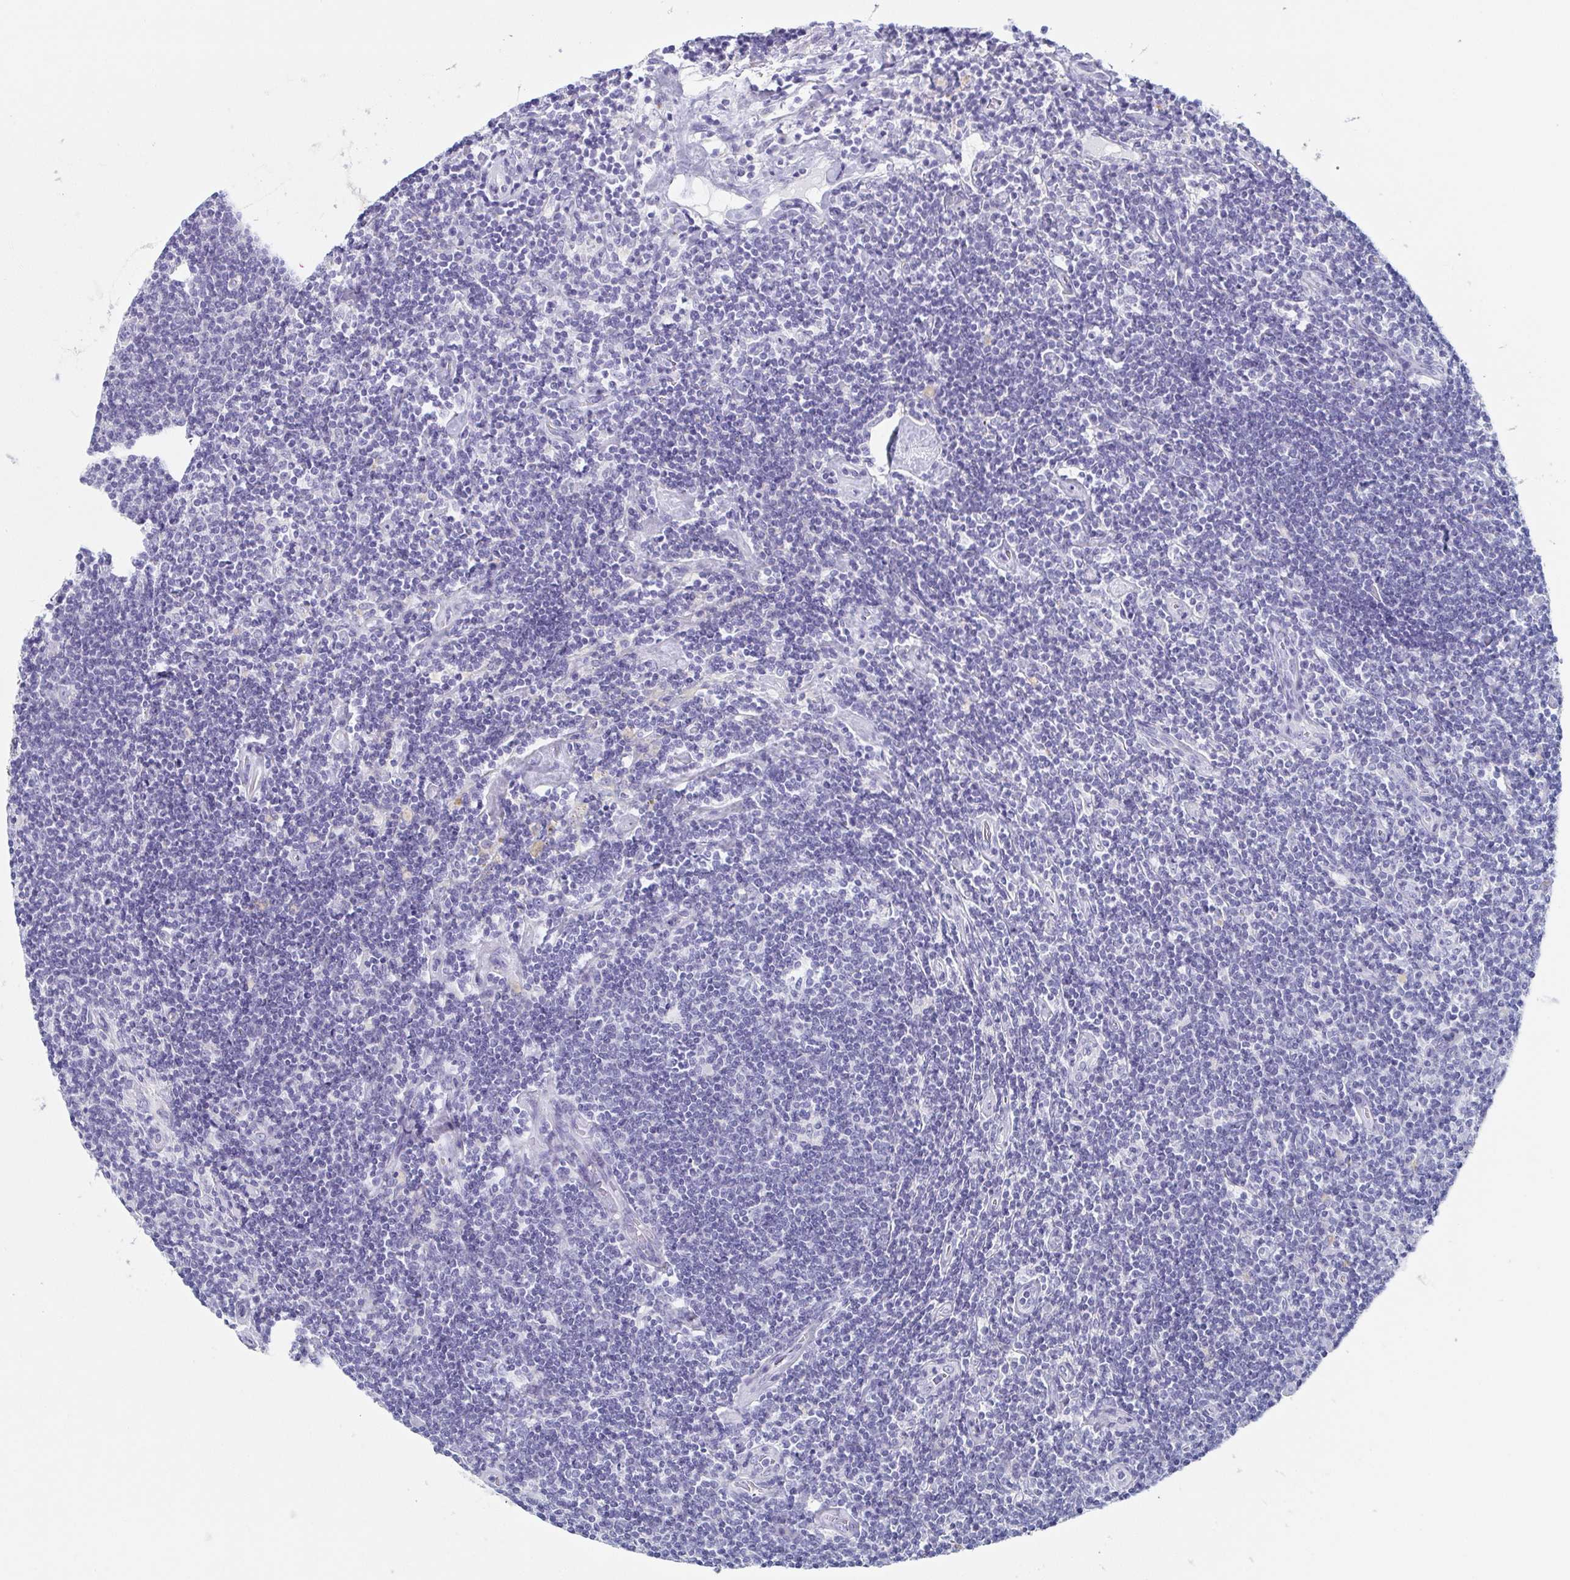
{"staining": {"intensity": "negative", "quantity": "none", "location": "none"}, "tissue": "lymphoma", "cell_type": "Tumor cells", "image_type": "cancer", "snomed": [{"axis": "morphology", "description": "Hodgkin's disease, NOS"}, {"axis": "topography", "description": "Lymph node"}], "caption": "Photomicrograph shows no significant protein positivity in tumor cells of Hodgkin's disease.", "gene": "TAGLN3", "patient": {"sex": "male", "age": 40}}